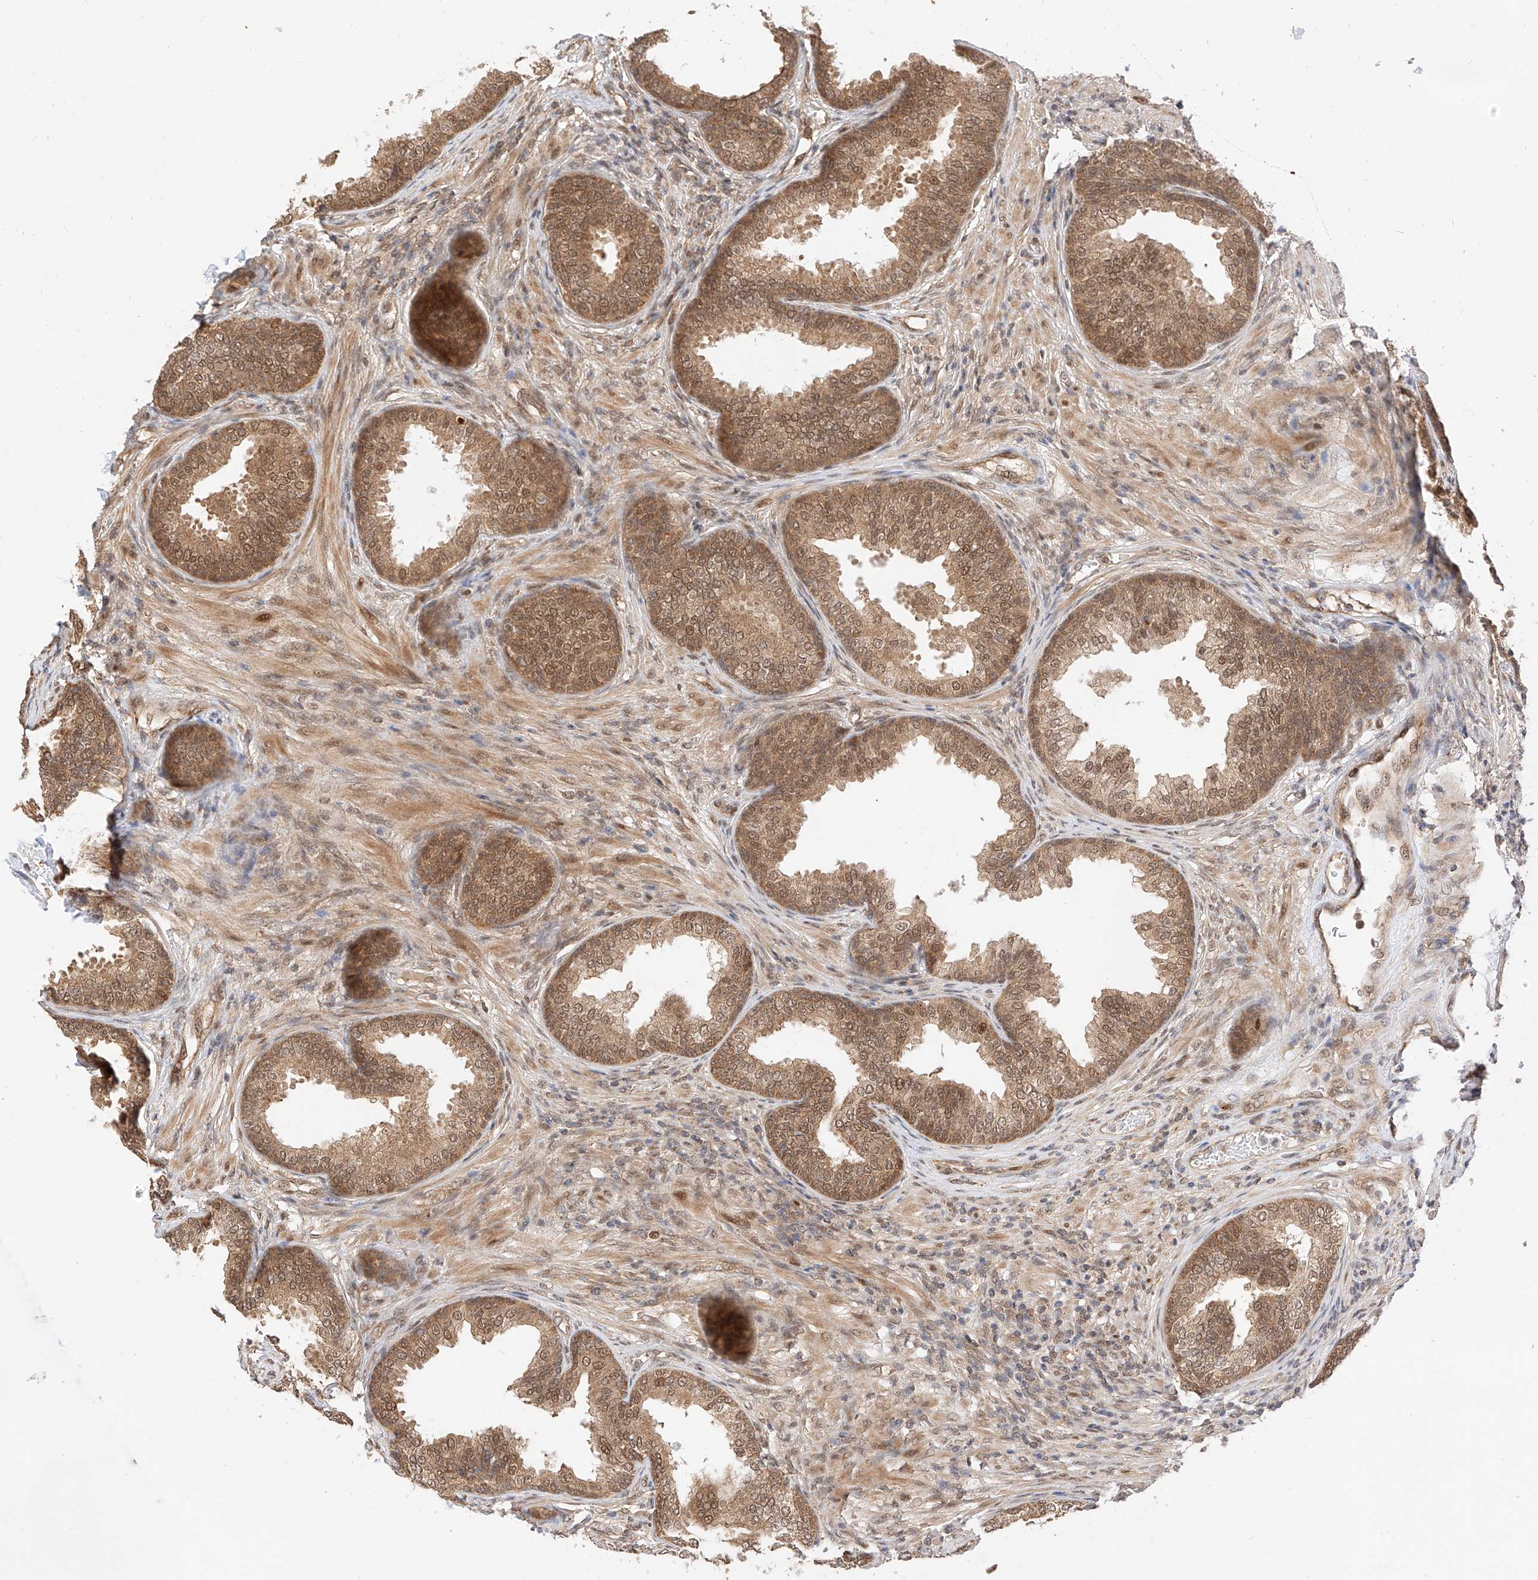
{"staining": {"intensity": "moderate", "quantity": ">75%", "location": "cytoplasmic/membranous,nuclear"}, "tissue": "prostate", "cell_type": "Glandular cells", "image_type": "normal", "snomed": [{"axis": "morphology", "description": "Normal tissue, NOS"}, {"axis": "topography", "description": "Prostate"}], "caption": "The histopathology image displays a brown stain indicating the presence of a protein in the cytoplasmic/membranous,nuclear of glandular cells in prostate. Using DAB (brown) and hematoxylin (blue) stains, captured at high magnification using brightfield microscopy.", "gene": "EIF4H", "patient": {"sex": "male", "age": 76}}